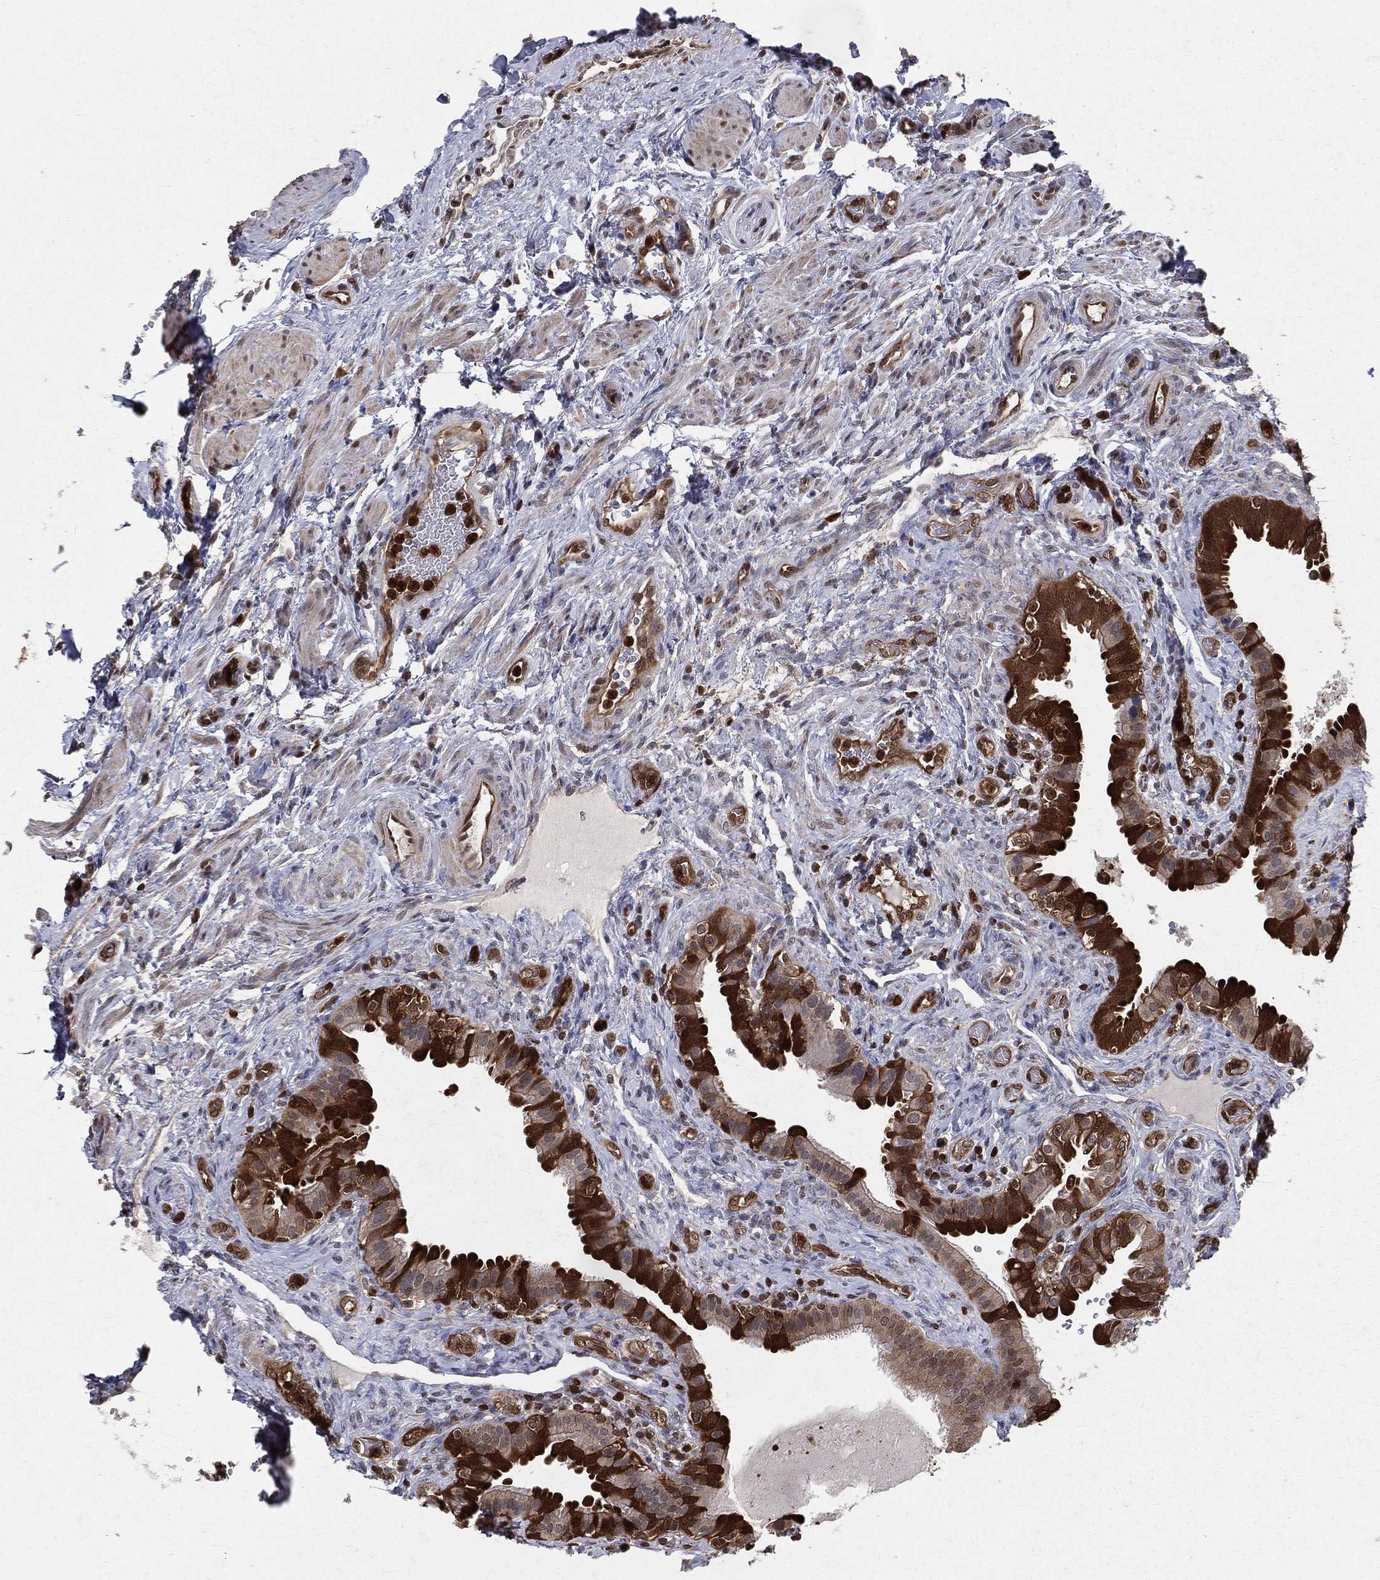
{"staining": {"intensity": "strong", "quantity": "25%-75%", "location": "cytoplasmic/membranous"}, "tissue": "fallopian tube", "cell_type": "Glandular cells", "image_type": "normal", "snomed": [{"axis": "morphology", "description": "Normal tissue, NOS"}, {"axis": "topography", "description": "Fallopian tube"}], "caption": "Normal fallopian tube was stained to show a protein in brown. There is high levels of strong cytoplasmic/membranous expression in about 25%-75% of glandular cells. The staining was performed using DAB (3,3'-diaminobenzidine), with brown indicating positive protein expression. Nuclei are stained blue with hematoxylin.", "gene": "ENO1", "patient": {"sex": "female", "age": 41}}